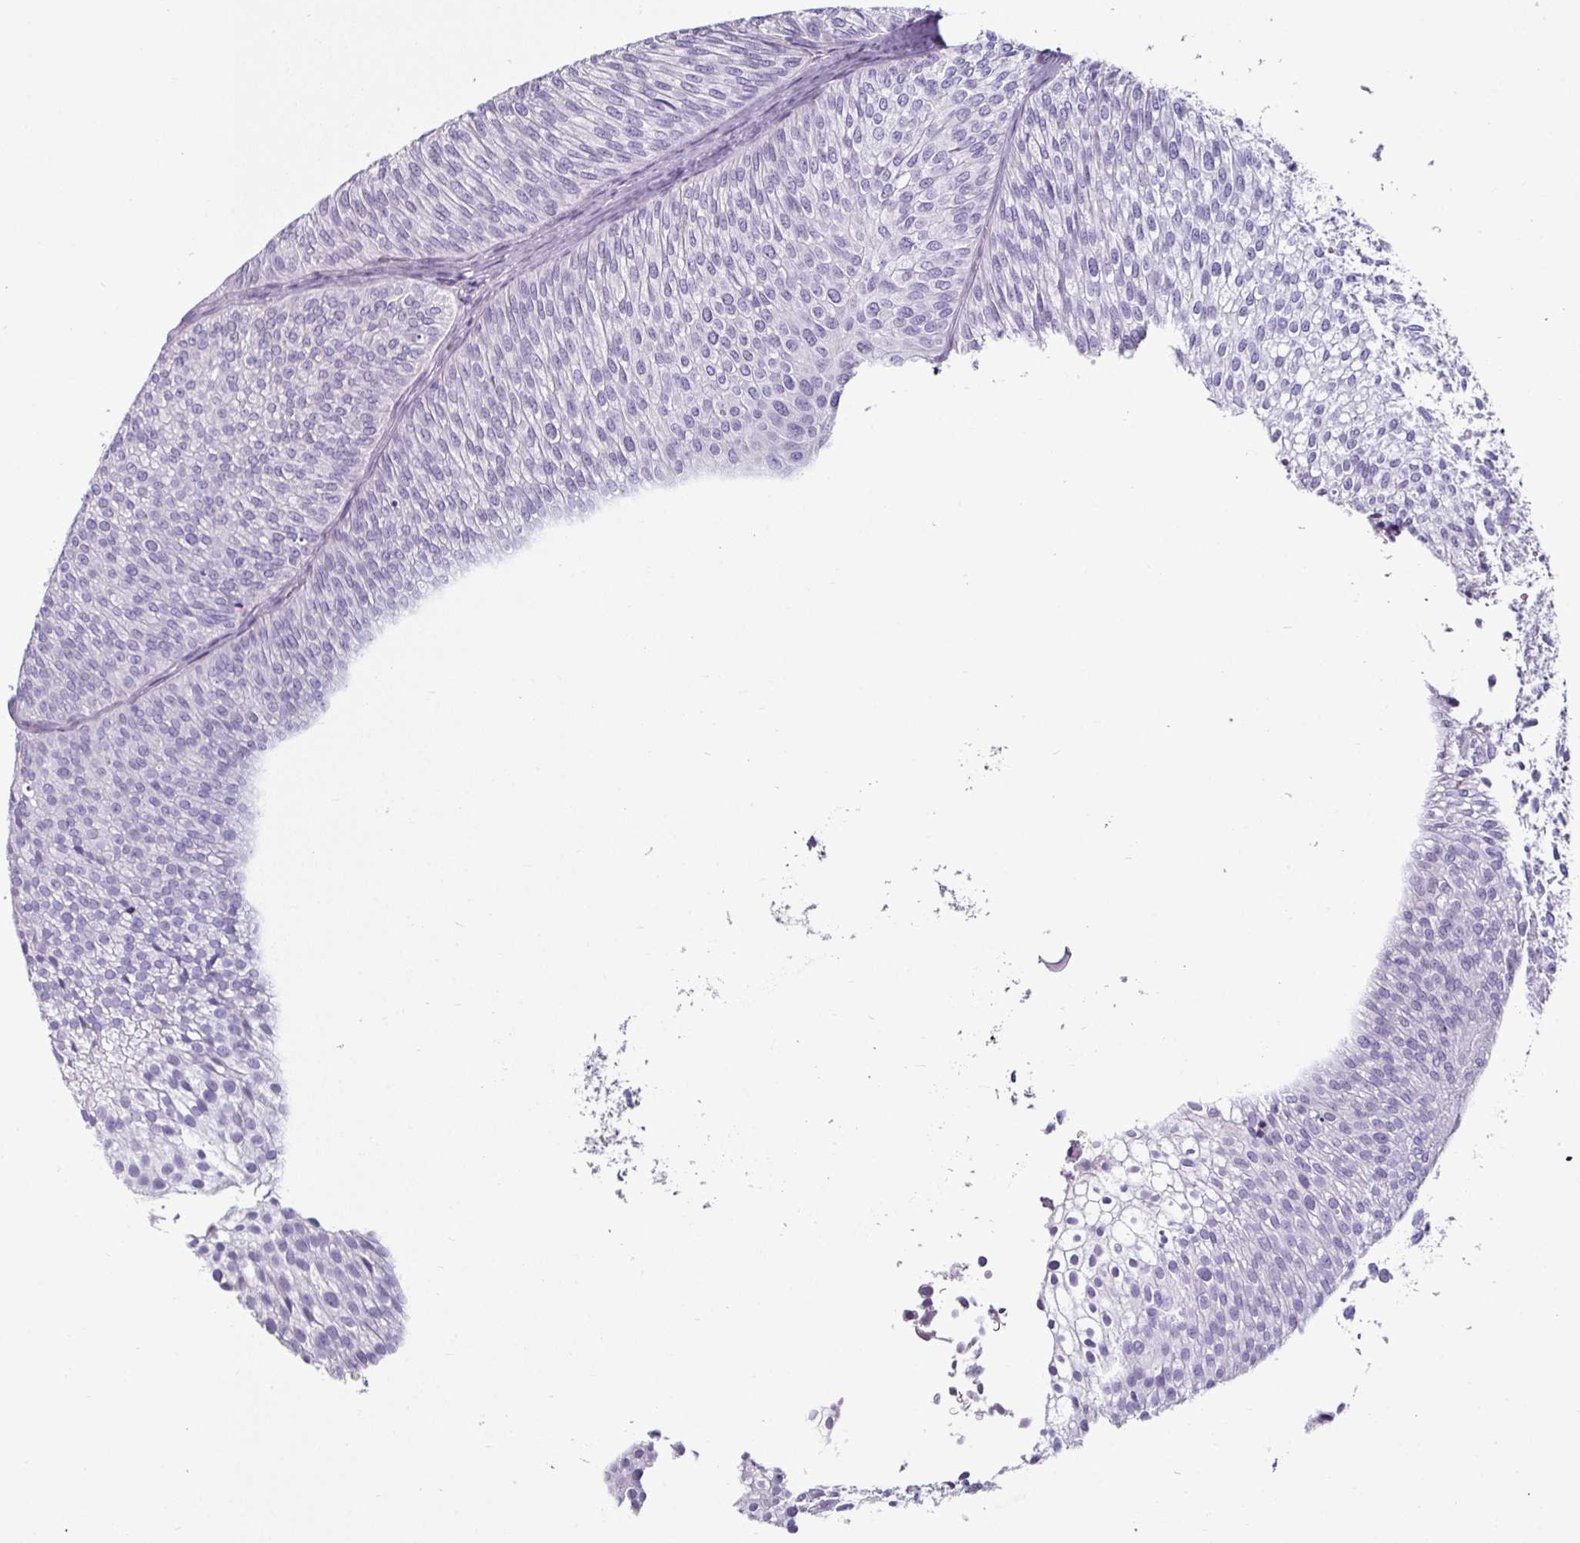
{"staining": {"intensity": "negative", "quantity": "none", "location": "none"}, "tissue": "urothelial cancer", "cell_type": "Tumor cells", "image_type": "cancer", "snomed": [{"axis": "morphology", "description": "Urothelial carcinoma, Low grade"}, {"axis": "topography", "description": "Urinary bladder"}], "caption": "DAB immunohistochemical staining of human urothelial carcinoma (low-grade) demonstrates no significant positivity in tumor cells.", "gene": "CLCA1", "patient": {"sex": "male", "age": 91}}